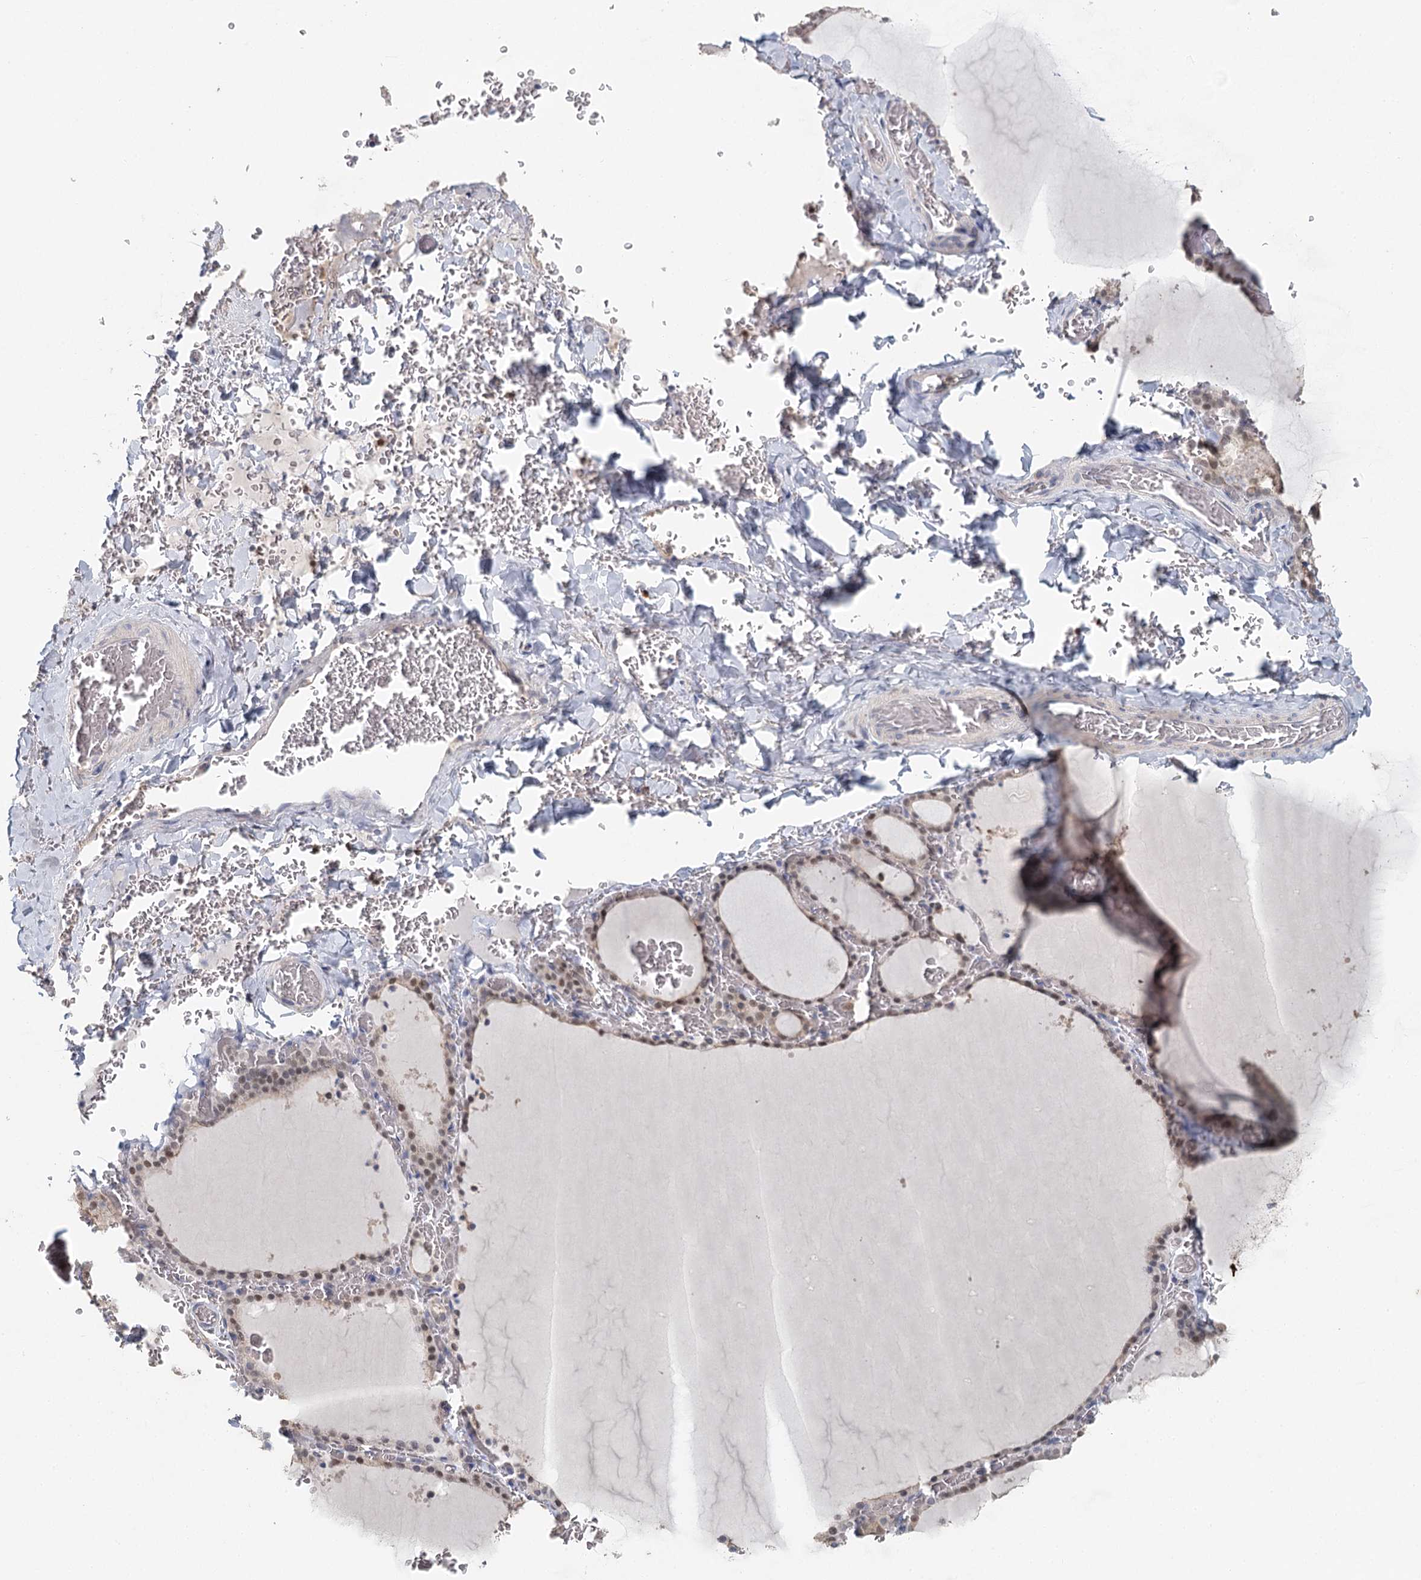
{"staining": {"intensity": "moderate", "quantity": "25%-75%", "location": "nuclear"}, "tissue": "thyroid gland", "cell_type": "Glandular cells", "image_type": "normal", "snomed": [{"axis": "morphology", "description": "Normal tissue, NOS"}, {"axis": "topography", "description": "Thyroid gland"}], "caption": "A photomicrograph showing moderate nuclear positivity in about 25%-75% of glandular cells in unremarkable thyroid gland, as visualized by brown immunohistochemical staining.", "gene": "ADK", "patient": {"sex": "female", "age": 39}}